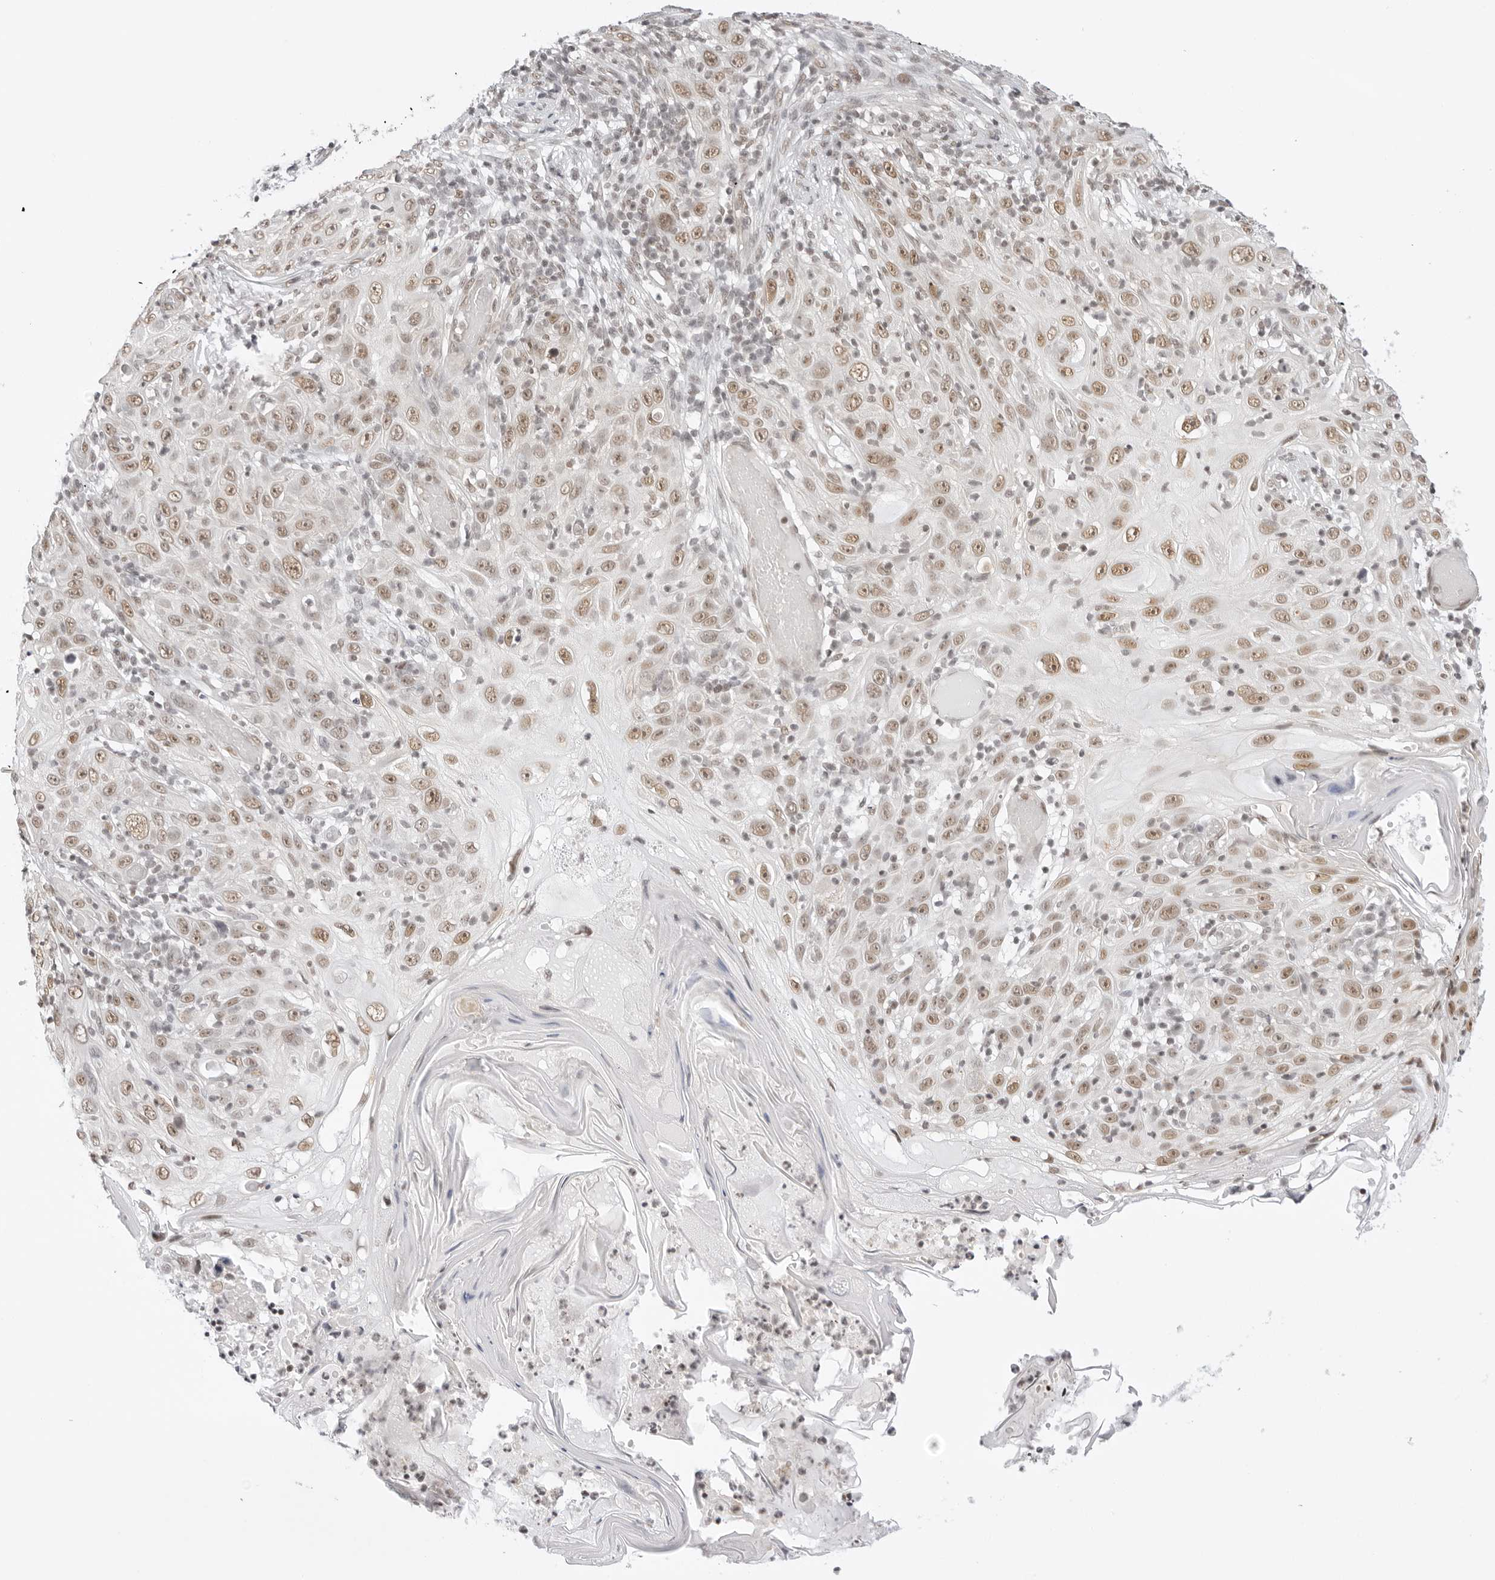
{"staining": {"intensity": "weak", "quantity": ">75%", "location": "nuclear"}, "tissue": "skin cancer", "cell_type": "Tumor cells", "image_type": "cancer", "snomed": [{"axis": "morphology", "description": "Squamous cell carcinoma, NOS"}, {"axis": "topography", "description": "Skin"}], "caption": "Protein analysis of skin squamous cell carcinoma tissue exhibits weak nuclear staining in approximately >75% of tumor cells. (IHC, brightfield microscopy, high magnification).", "gene": "TCIM", "patient": {"sex": "female", "age": 88}}